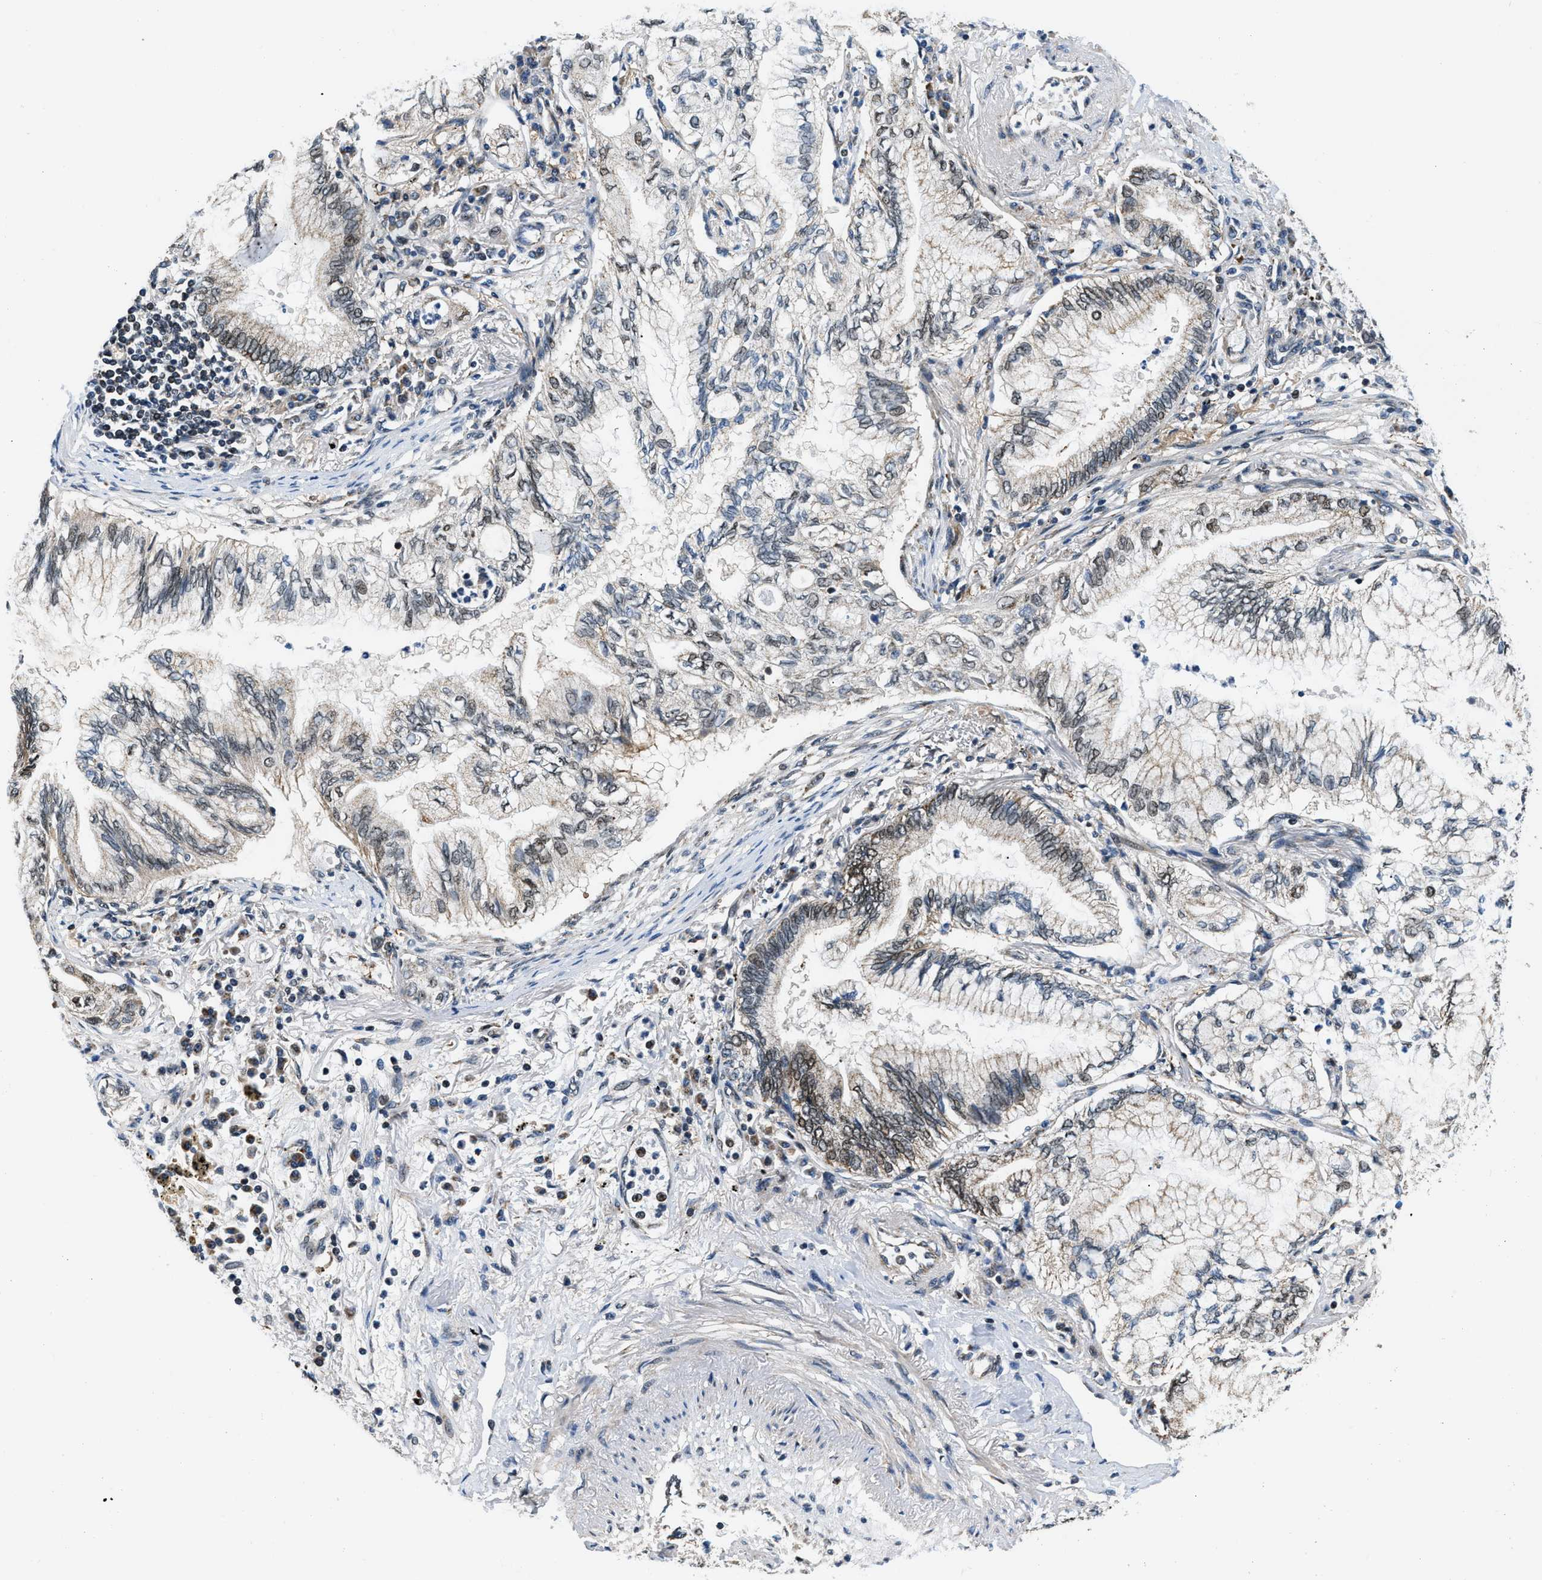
{"staining": {"intensity": "moderate", "quantity": "25%-75%", "location": "nuclear"}, "tissue": "lung cancer", "cell_type": "Tumor cells", "image_type": "cancer", "snomed": [{"axis": "morphology", "description": "Normal tissue, NOS"}, {"axis": "morphology", "description": "Adenocarcinoma, NOS"}, {"axis": "topography", "description": "Bronchus"}, {"axis": "topography", "description": "Lung"}], "caption": "Lung adenocarcinoma stained with immunohistochemistry (IHC) shows moderate nuclear expression in approximately 25%-75% of tumor cells.", "gene": "KDM3B", "patient": {"sex": "female", "age": 70}}